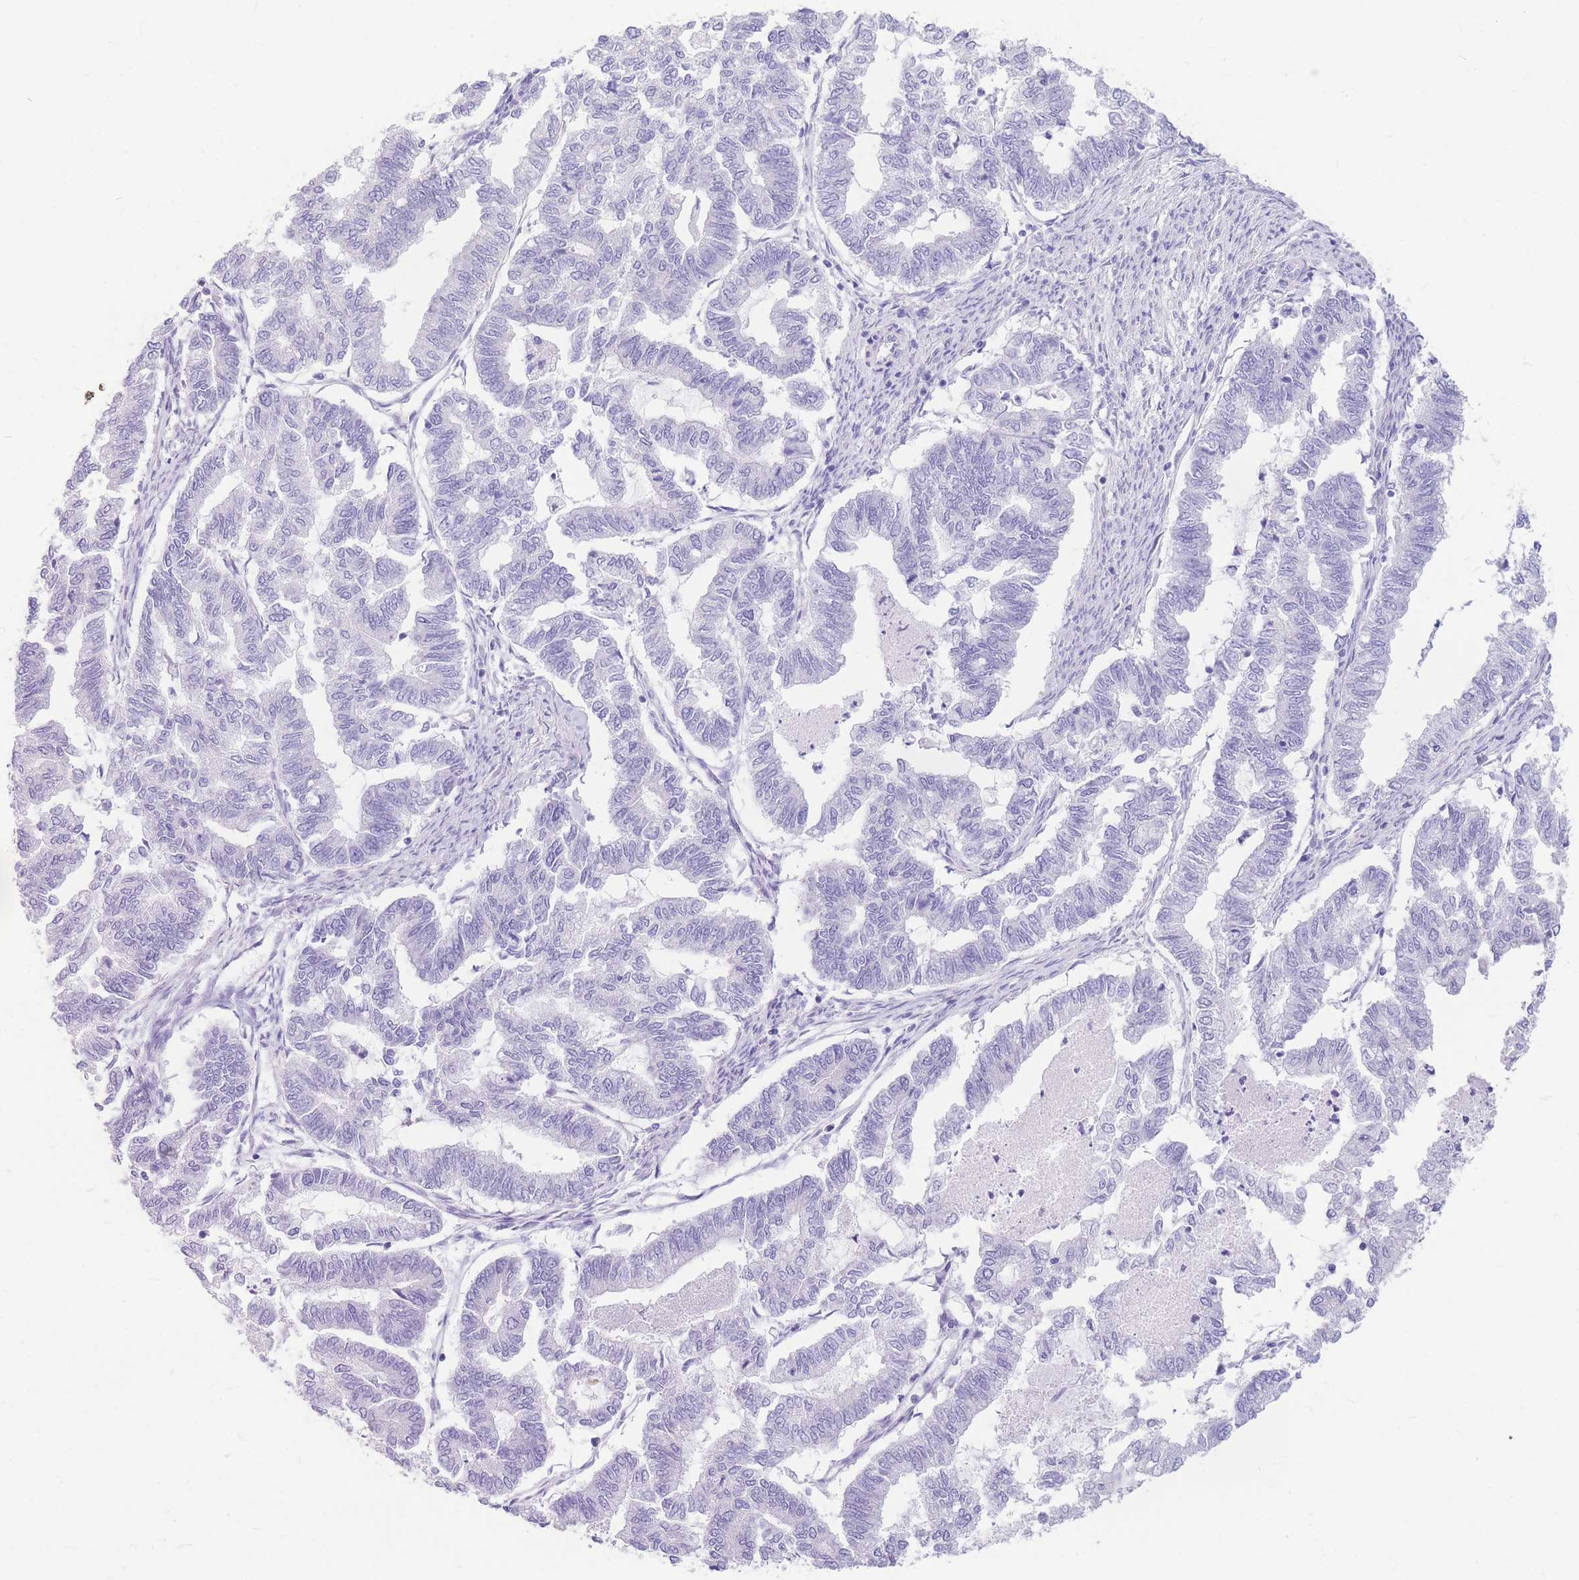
{"staining": {"intensity": "negative", "quantity": "none", "location": "none"}, "tissue": "endometrial cancer", "cell_type": "Tumor cells", "image_type": "cancer", "snomed": [{"axis": "morphology", "description": "Adenocarcinoma, NOS"}, {"axis": "topography", "description": "Endometrium"}], "caption": "There is no significant expression in tumor cells of endometrial cancer (adenocarcinoma). Brightfield microscopy of immunohistochemistry (IHC) stained with DAB (brown) and hematoxylin (blue), captured at high magnification.", "gene": "ZNF311", "patient": {"sex": "female", "age": 79}}